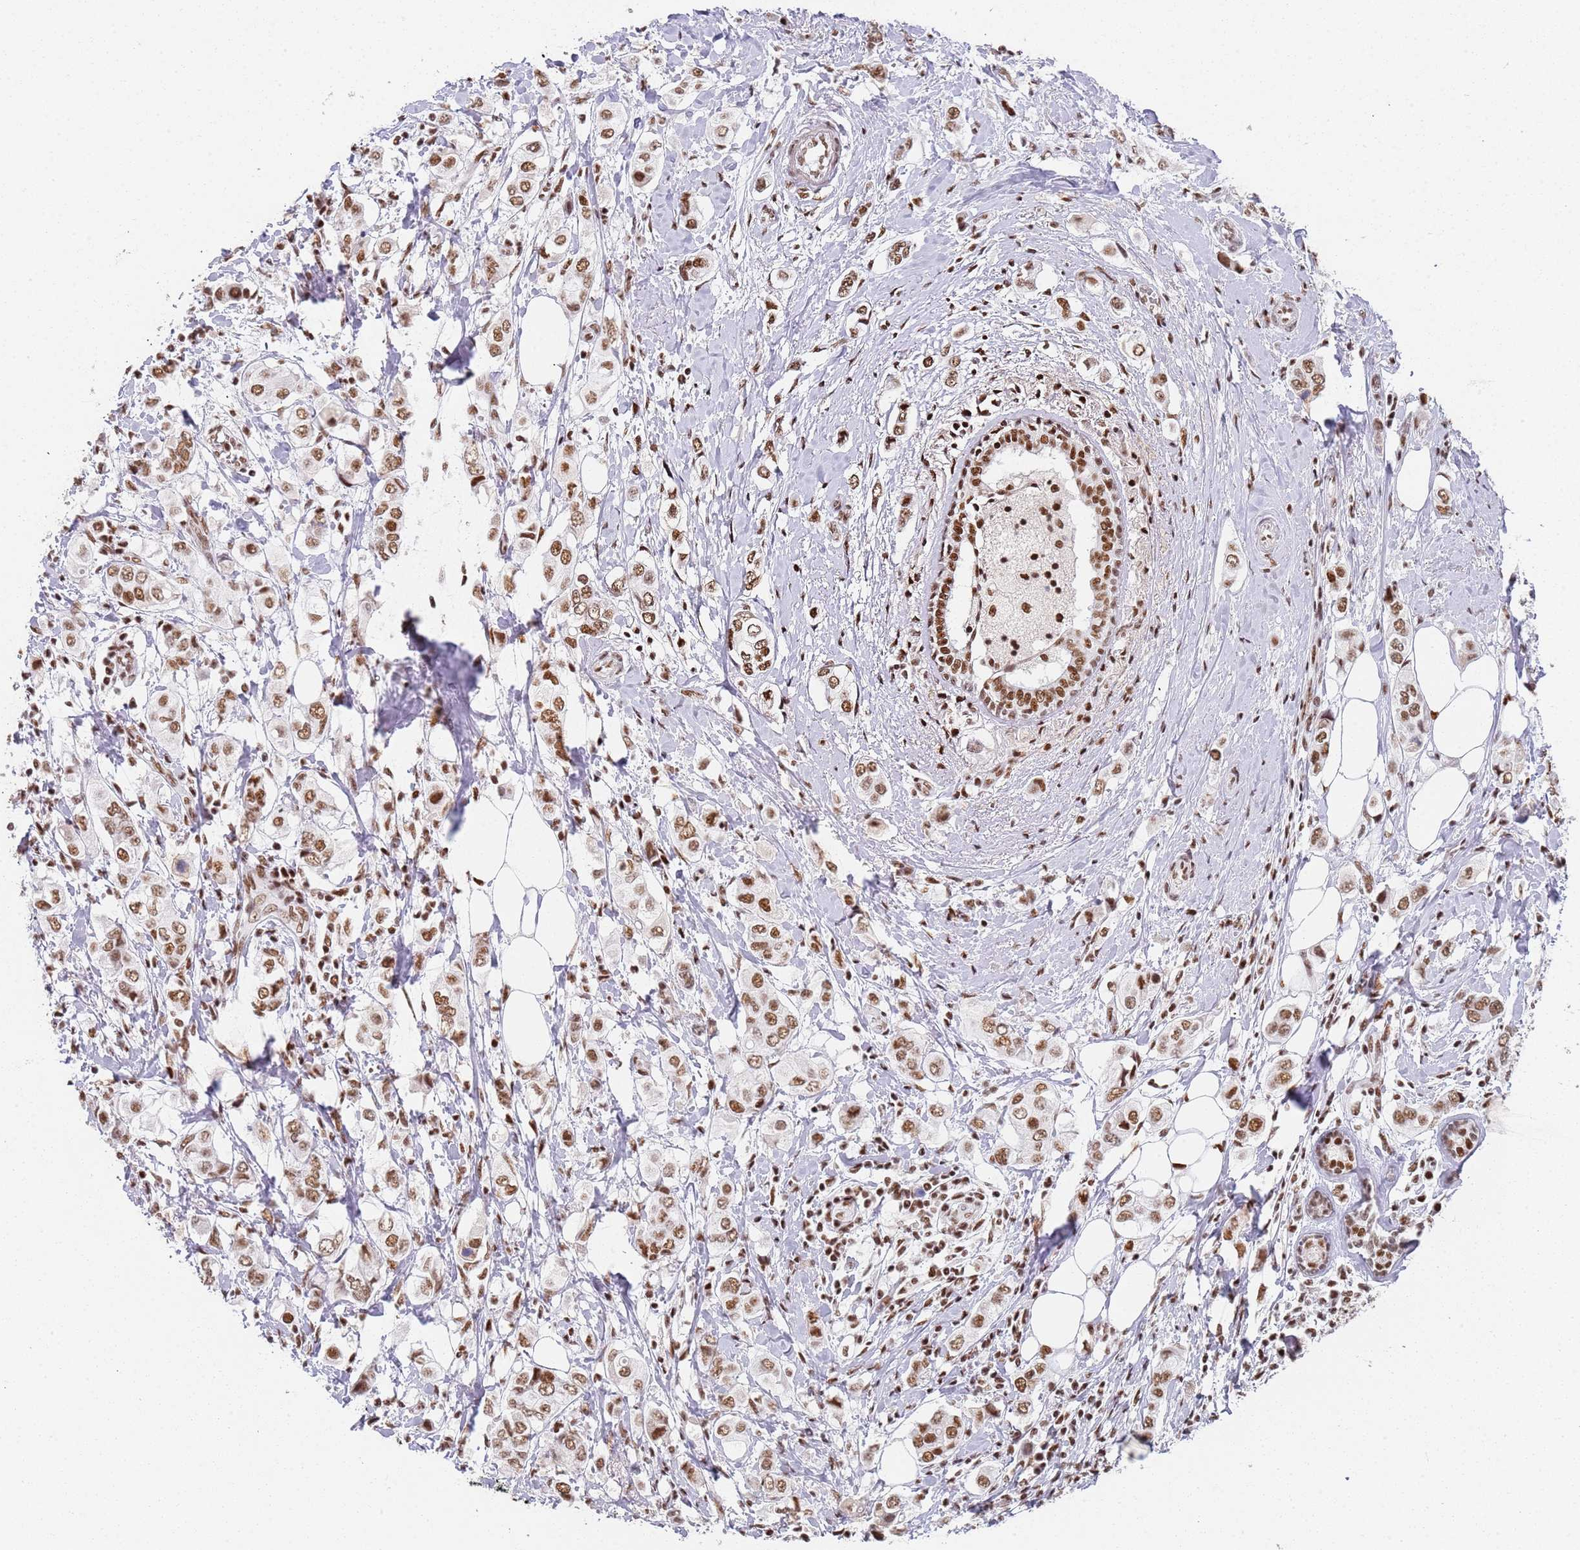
{"staining": {"intensity": "moderate", "quantity": ">75%", "location": "nuclear"}, "tissue": "breast cancer", "cell_type": "Tumor cells", "image_type": "cancer", "snomed": [{"axis": "morphology", "description": "Lobular carcinoma"}, {"axis": "topography", "description": "Breast"}], "caption": "This image demonstrates breast lobular carcinoma stained with immunohistochemistry to label a protein in brown. The nuclear of tumor cells show moderate positivity for the protein. Nuclei are counter-stained blue.", "gene": "AKAP8L", "patient": {"sex": "female", "age": 51}}